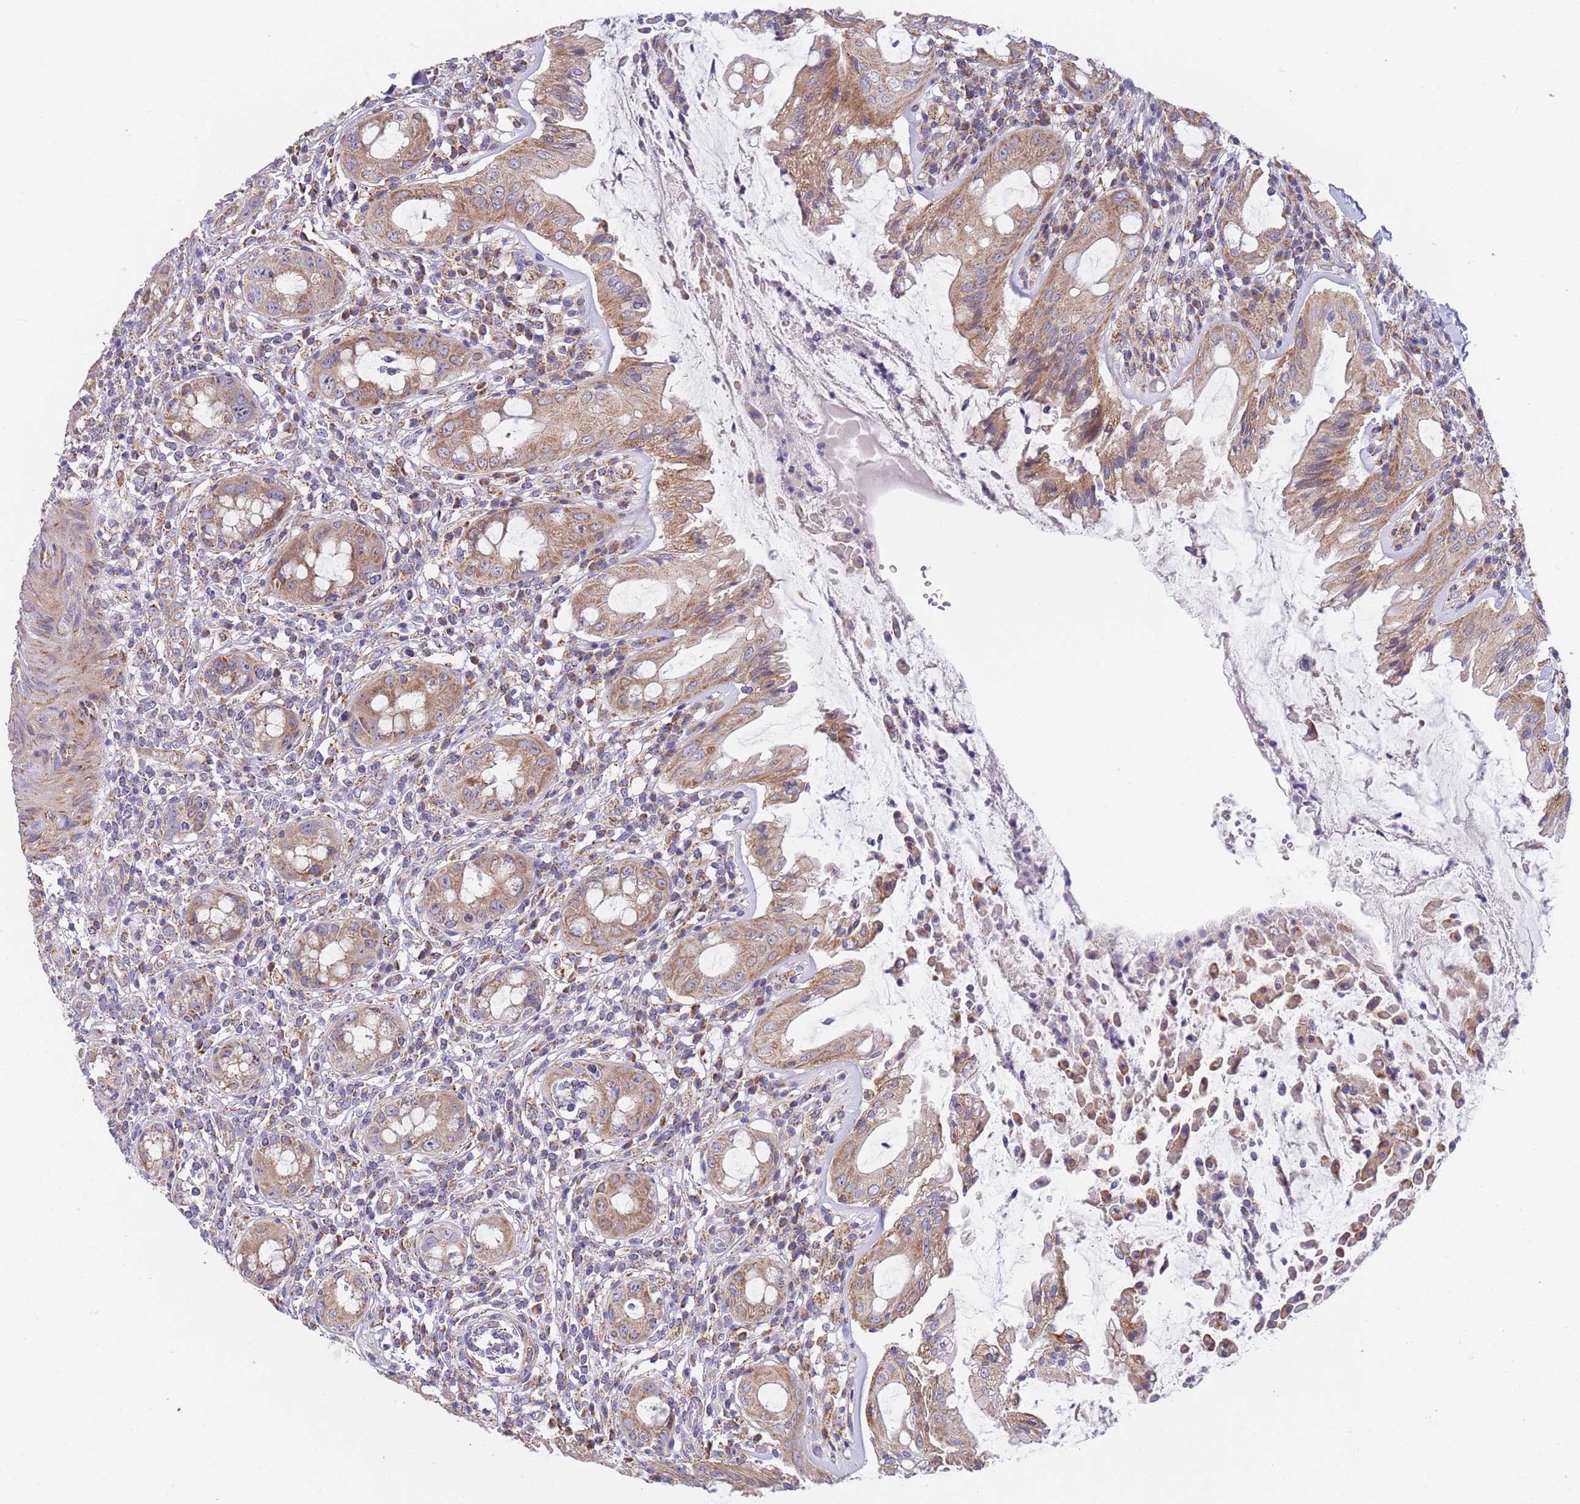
{"staining": {"intensity": "moderate", "quantity": ">75%", "location": "cytoplasmic/membranous"}, "tissue": "rectum", "cell_type": "Glandular cells", "image_type": "normal", "snomed": [{"axis": "morphology", "description": "Normal tissue, NOS"}, {"axis": "topography", "description": "Rectum"}], "caption": "Immunohistochemical staining of benign human rectum reveals moderate cytoplasmic/membranous protein staining in about >75% of glandular cells. (Brightfield microscopy of DAB IHC at high magnification).", "gene": "PWWP3A", "patient": {"sex": "female", "age": 57}}